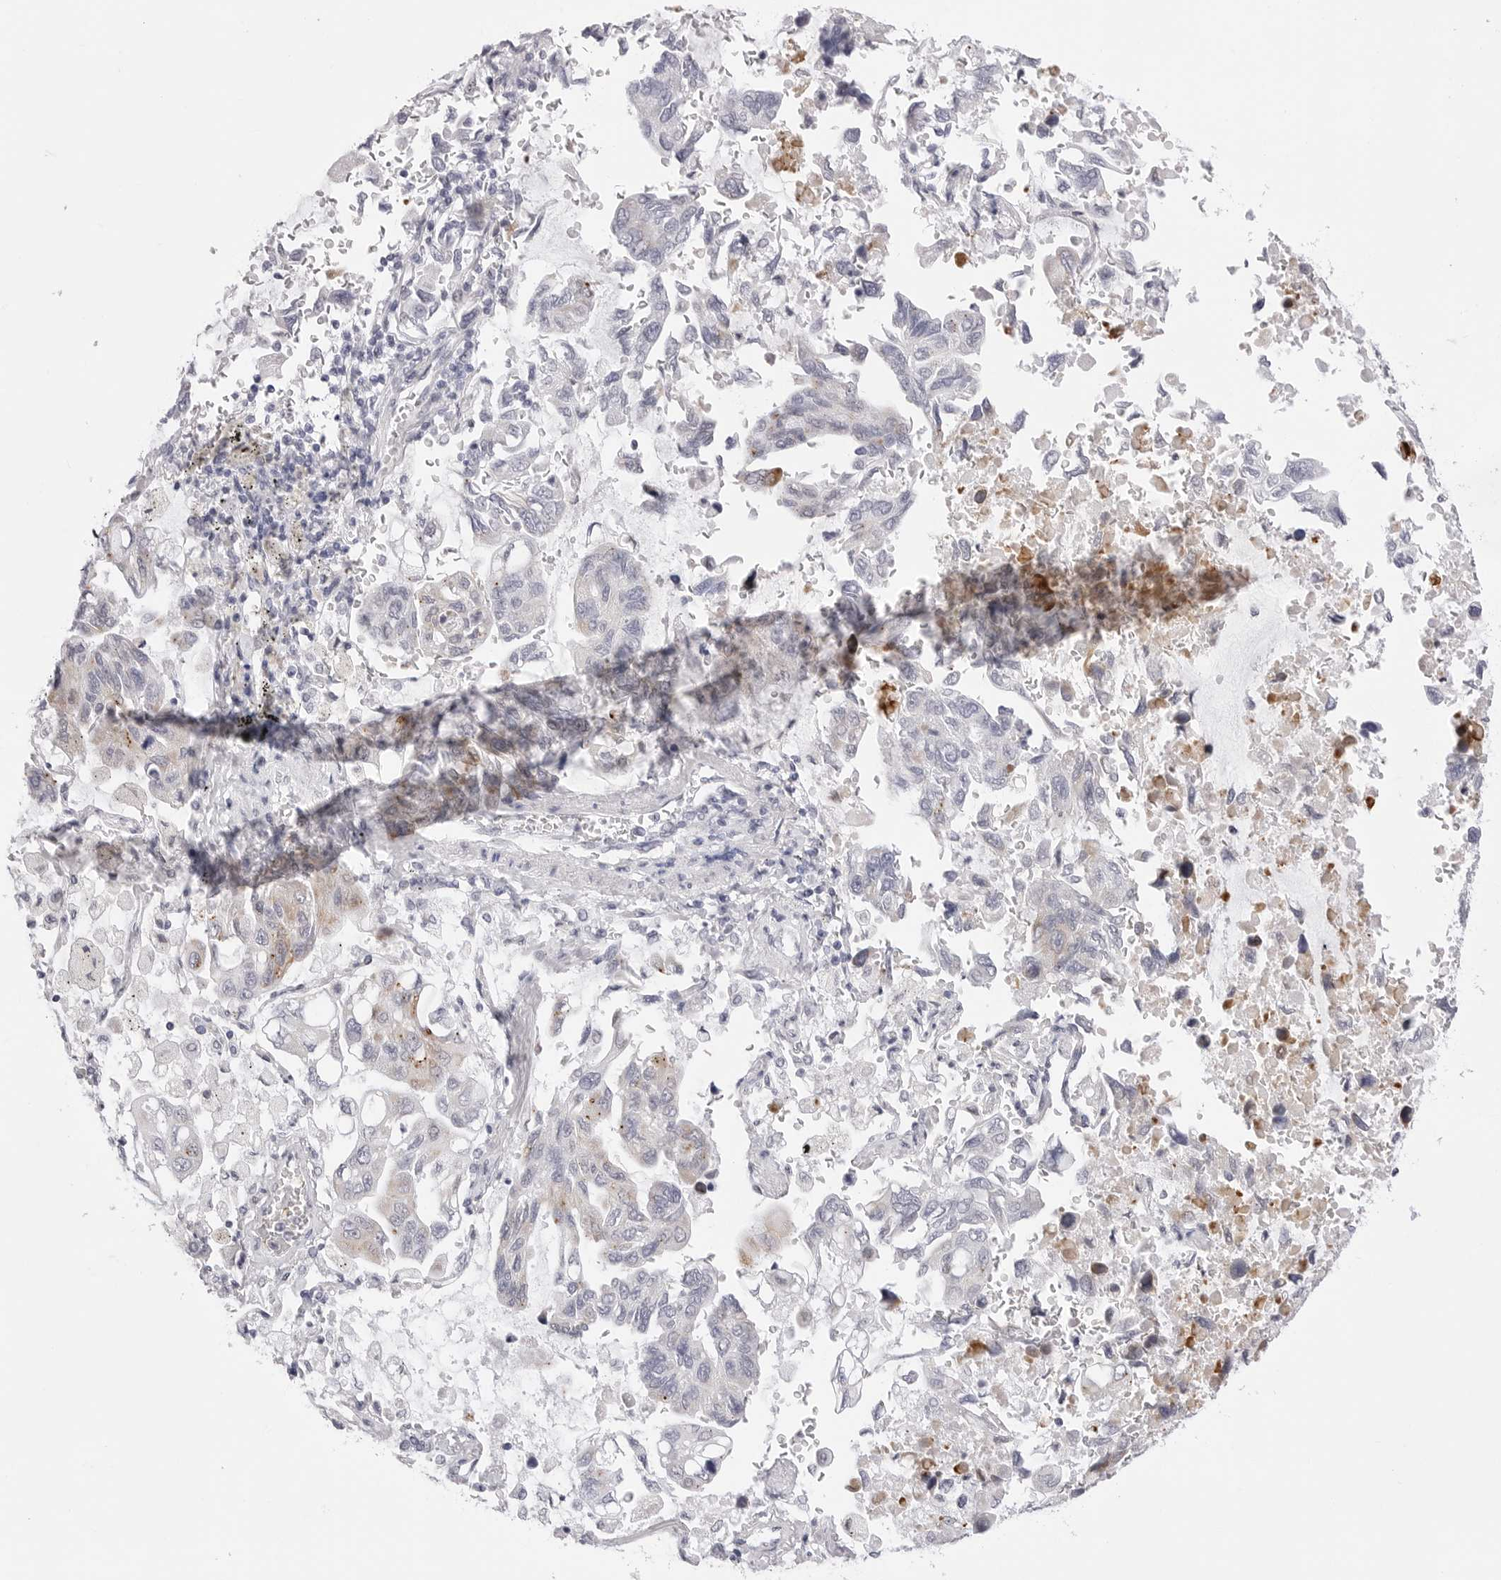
{"staining": {"intensity": "negative", "quantity": "none", "location": "none"}, "tissue": "lung cancer", "cell_type": "Tumor cells", "image_type": "cancer", "snomed": [{"axis": "morphology", "description": "Adenocarcinoma, NOS"}, {"axis": "topography", "description": "Lung"}], "caption": "The immunohistochemistry (IHC) image has no significant expression in tumor cells of lung cancer (adenocarcinoma) tissue.", "gene": "TSSK1B", "patient": {"sex": "male", "age": 64}}